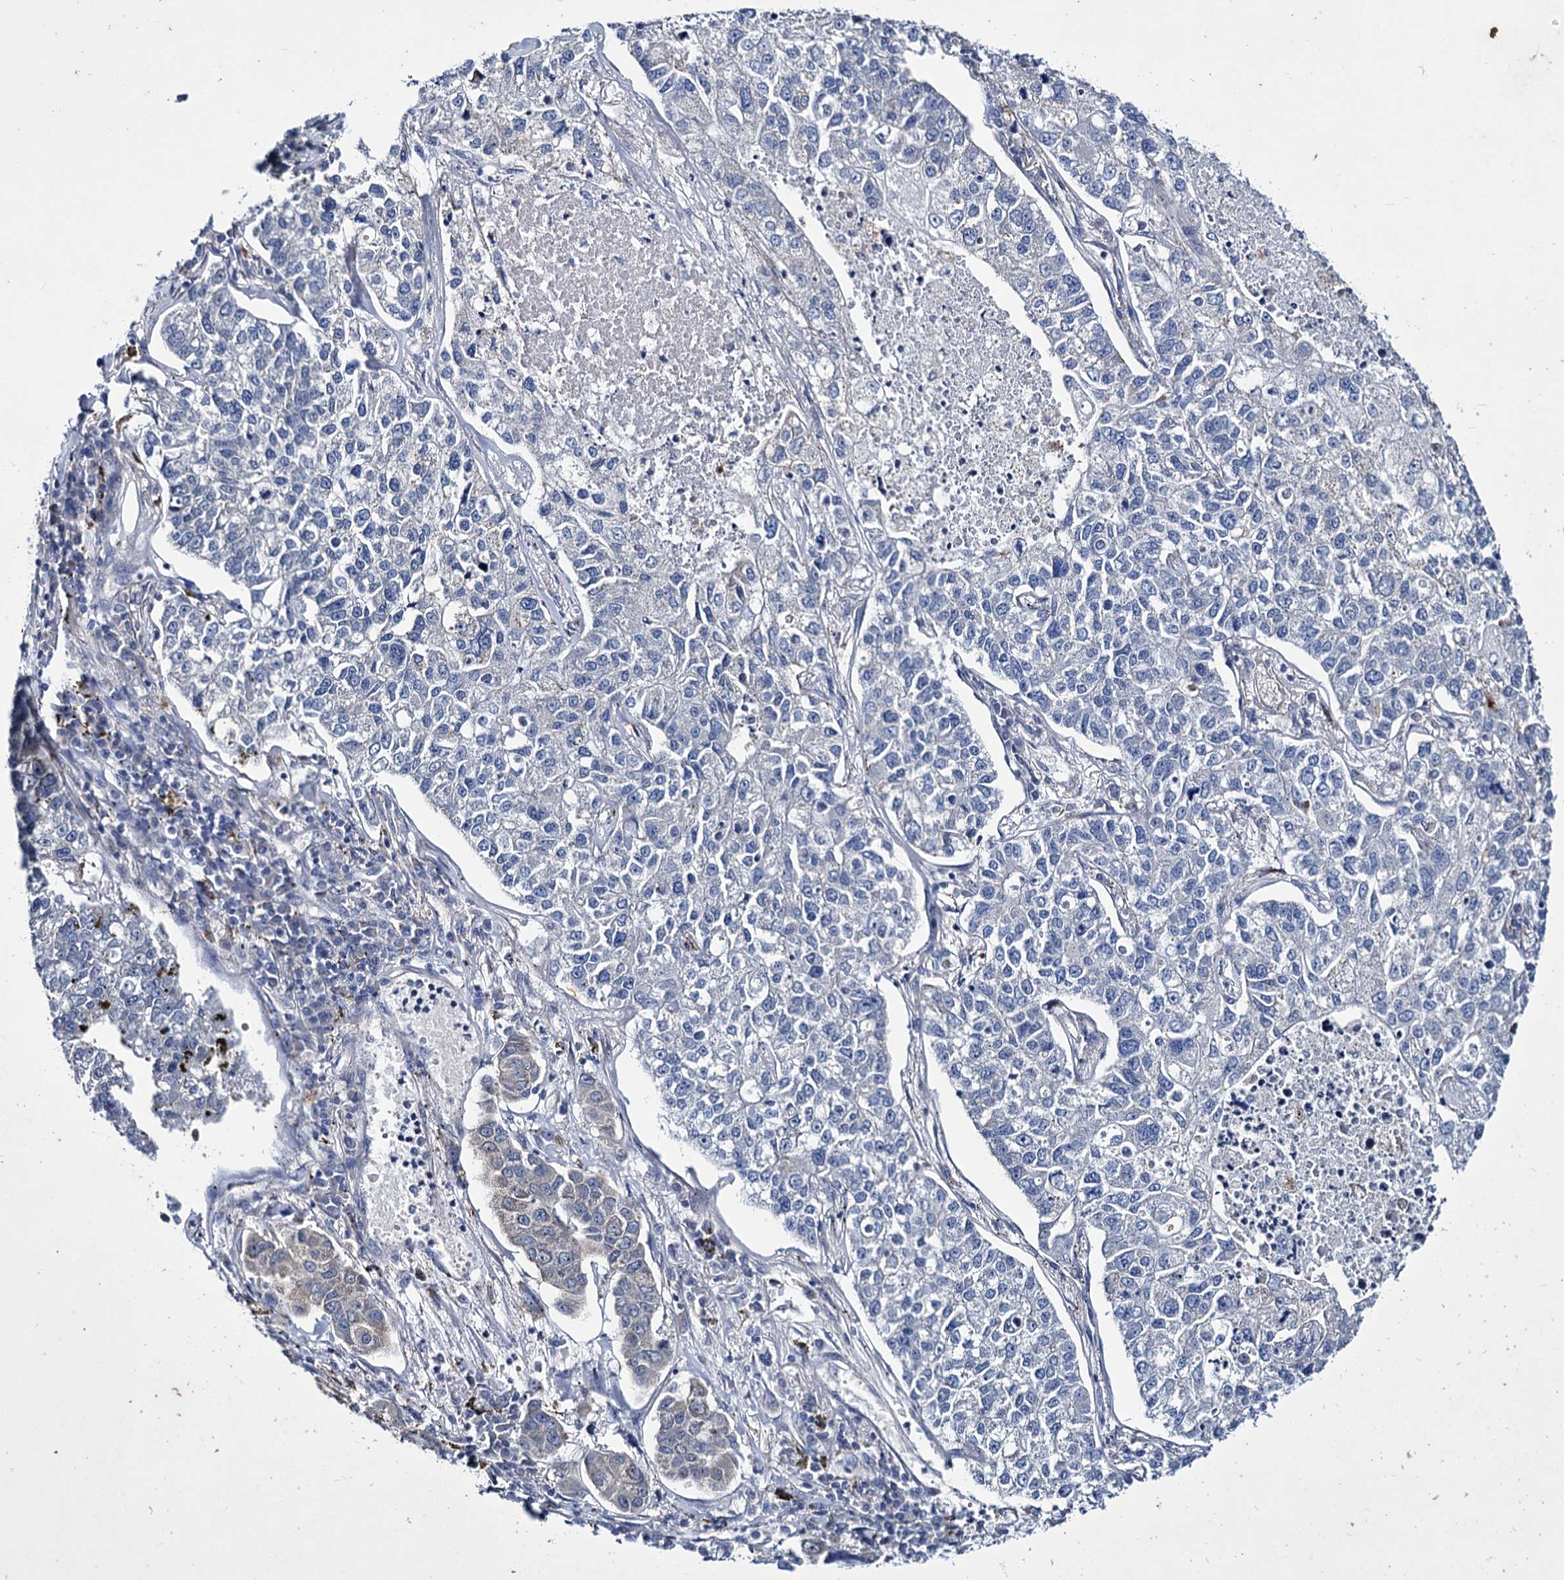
{"staining": {"intensity": "negative", "quantity": "none", "location": "none"}, "tissue": "lung cancer", "cell_type": "Tumor cells", "image_type": "cancer", "snomed": [{"axis": "morphology", "description": "Adenocarcinoma, NOS"}, {"axis": "topography", "description": "Lung"}], "caption": "Immunohistochemistry micrograph of adenocarcinoma (lung) stained for a protein (brown), which reveals no staining in tumor cells.", "gene": "AXL", "patient": {"sex": "male", "age": 49}}